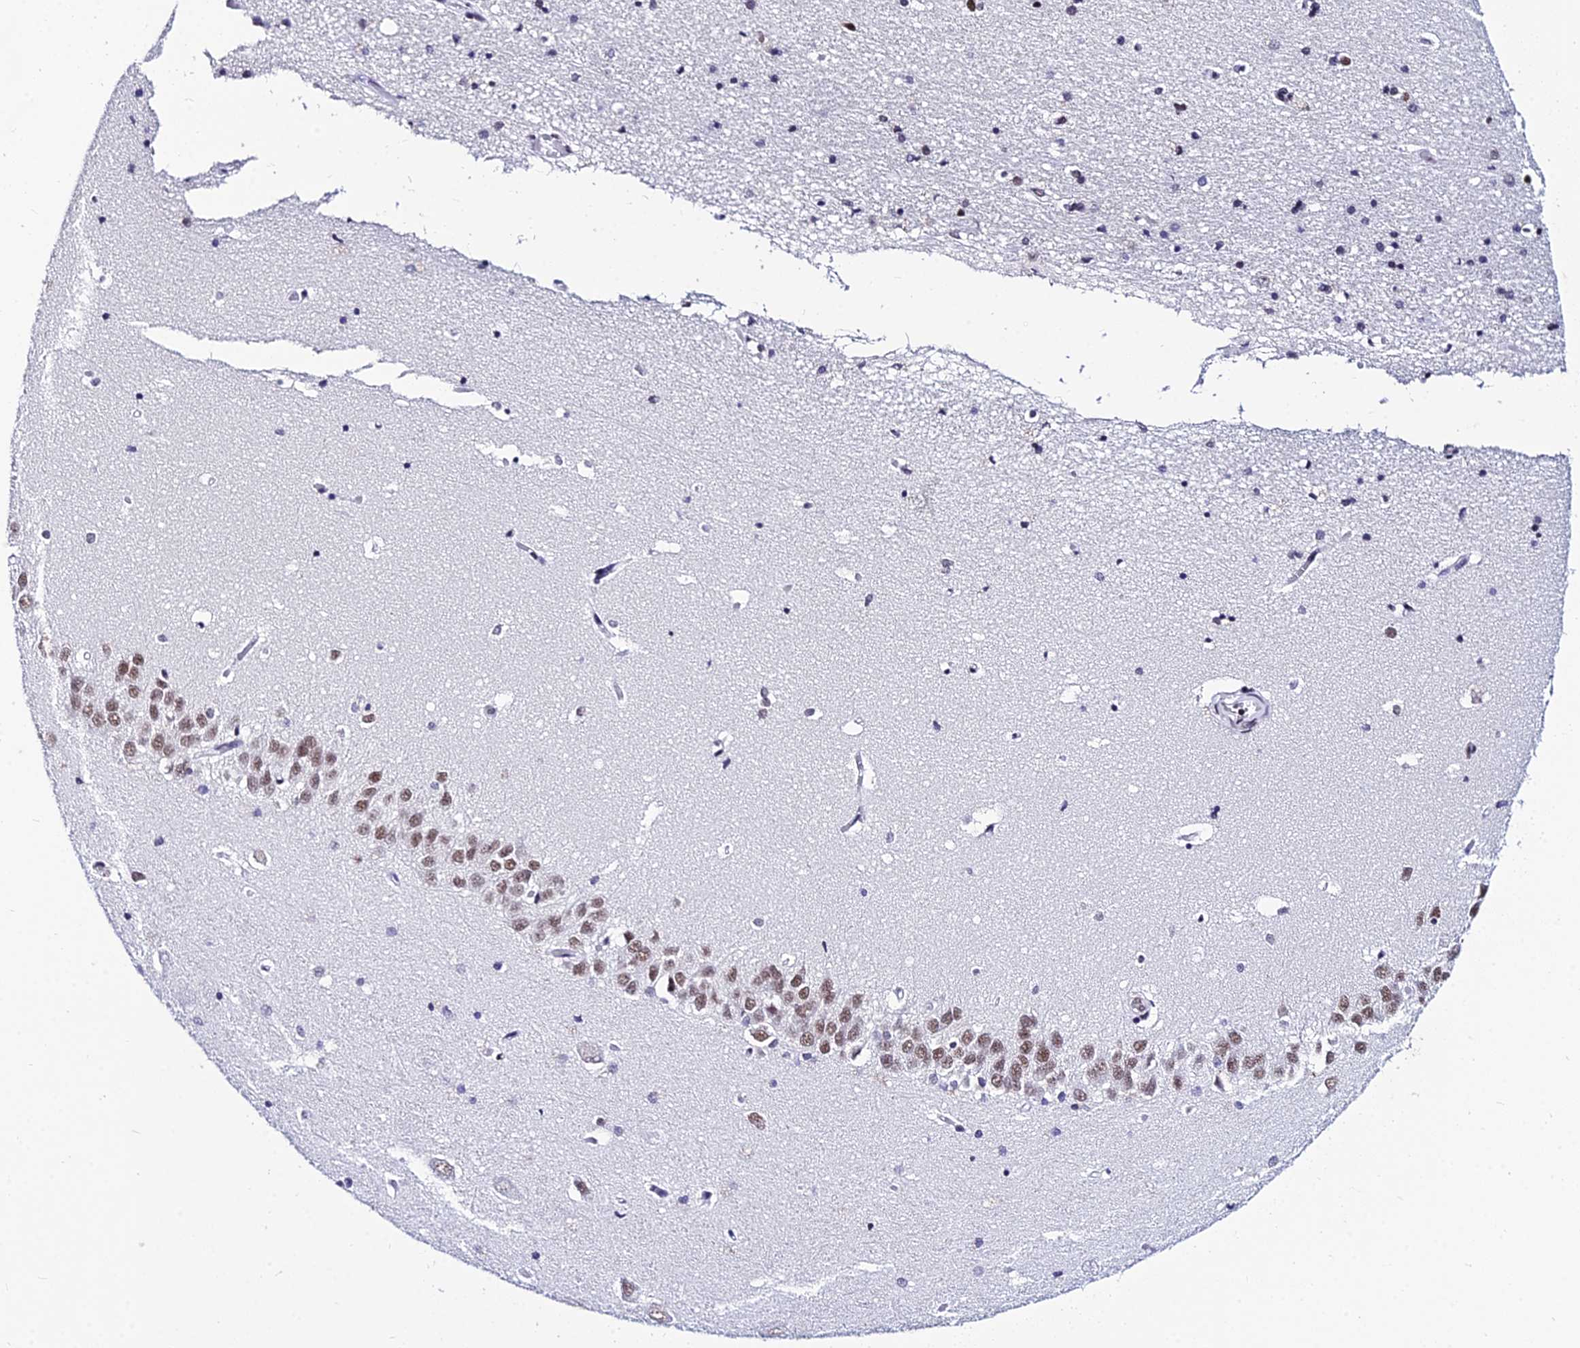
{"staining": {"intensity": "moderate", "quantity": "<25%", "location": "nuclear"}, "tissue": "hippocampus", "cell_type": "Glial cells", "image_type": "normal", "snomed": [{"axis": "morphology", "description": "Normal tissue, NOS"}, {"axis": "topography", "description": "Hippocampus"}], "caption": "Glial cells show low levels of moderate nuclear expression in approximately <25% of cells in unremarkable hippocampus.", "gene": "HNRNPH1", "patient": {"sex": "male", "age": 45}}